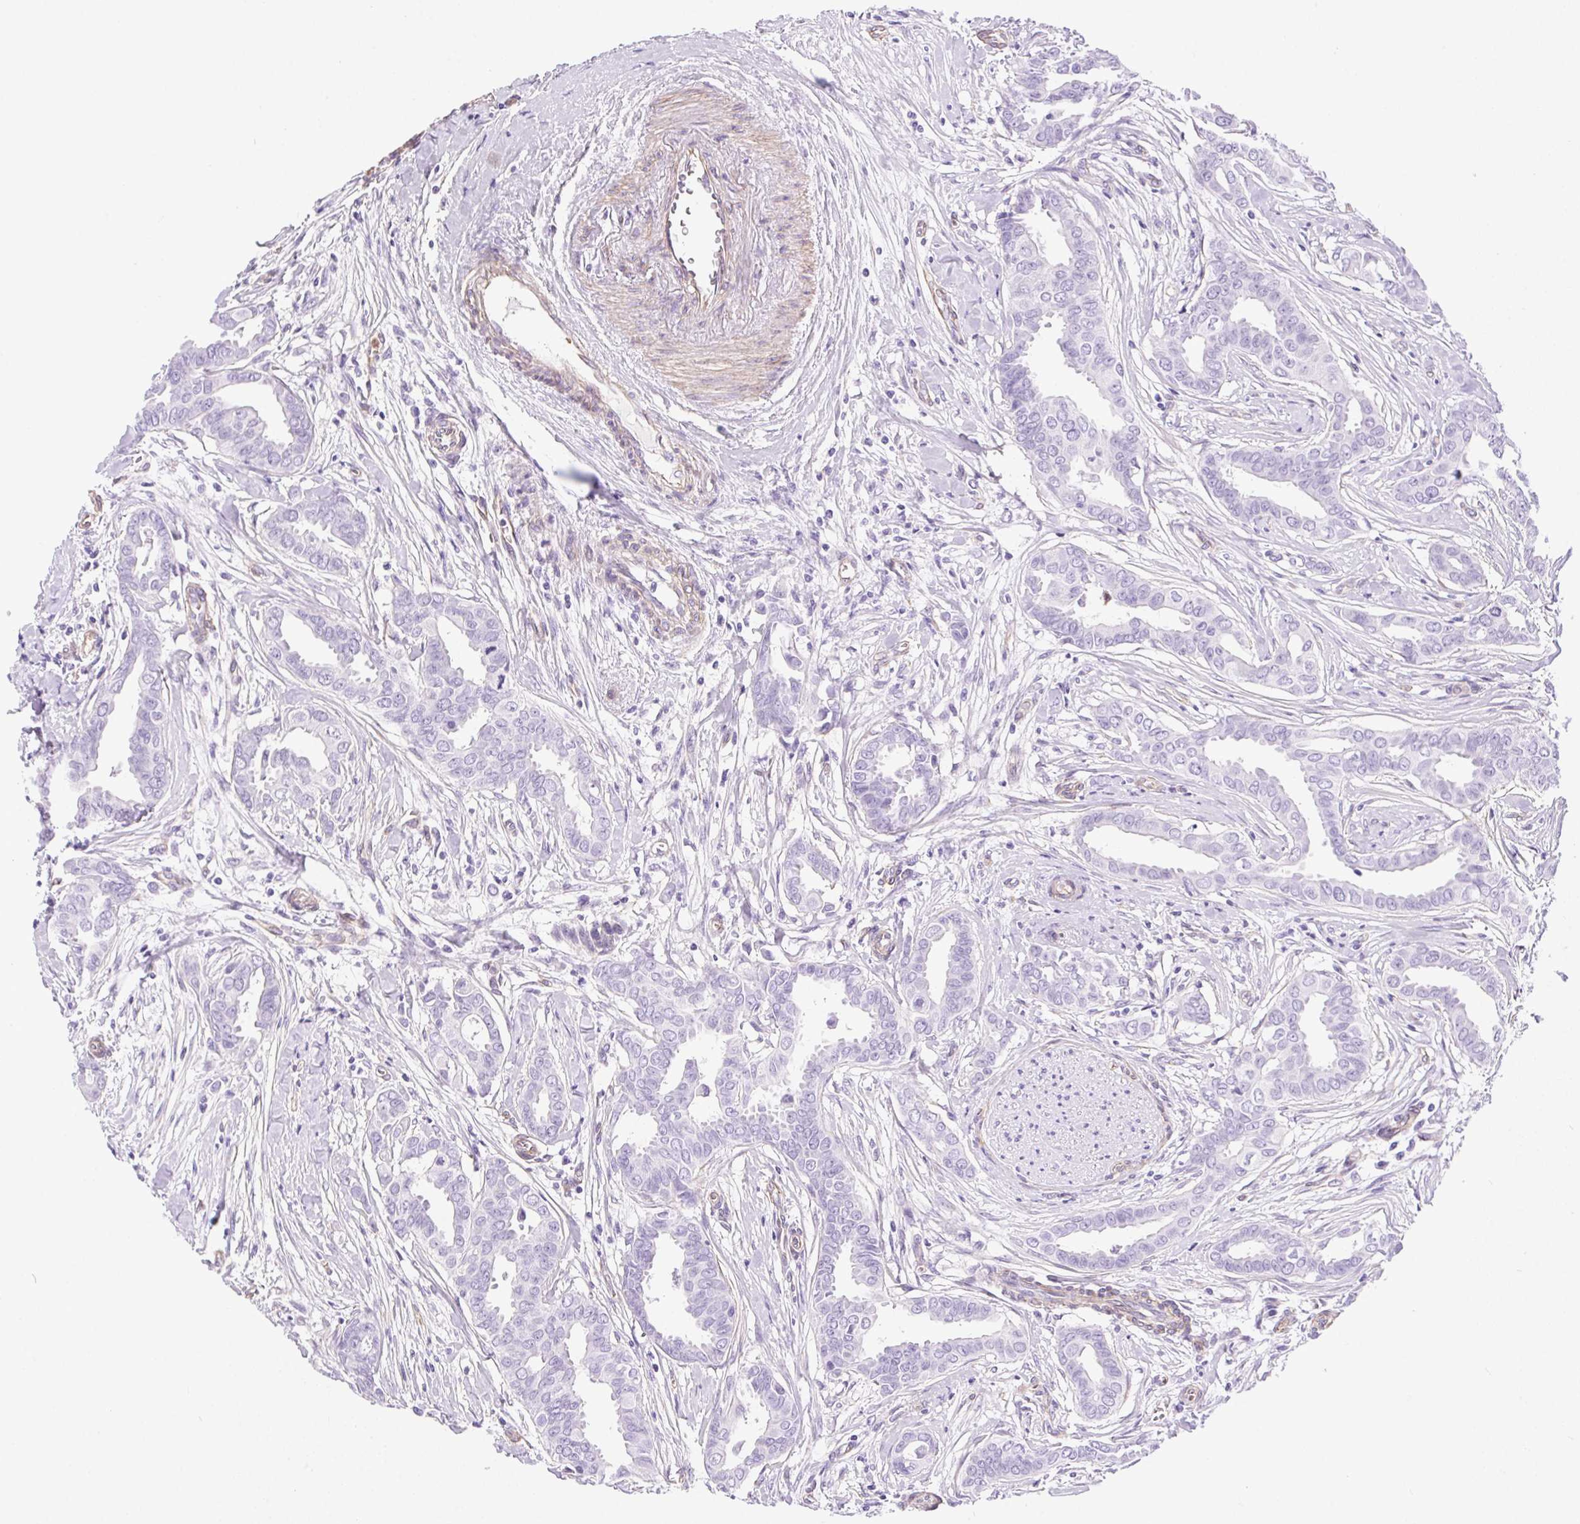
{"staining": {"intensity": "negative", "quantity": "none", "location": "none"}, "tissue": "breast cancer", "cell_type": "Tumor cells", "image_type": "cancer", "snomed": [{"axis": "morphology", "description": "Duct carcinoma"}, {"axis": "topography", "description": "Breast"}], "caption": "This is a micrograph of immunohistochemistry staining of breast cancer (intraductal carcinoma), which shows no staining in tumor cells.", "gene": "SHCBP1L", "patient": {"sex": "female", "age": 45}}